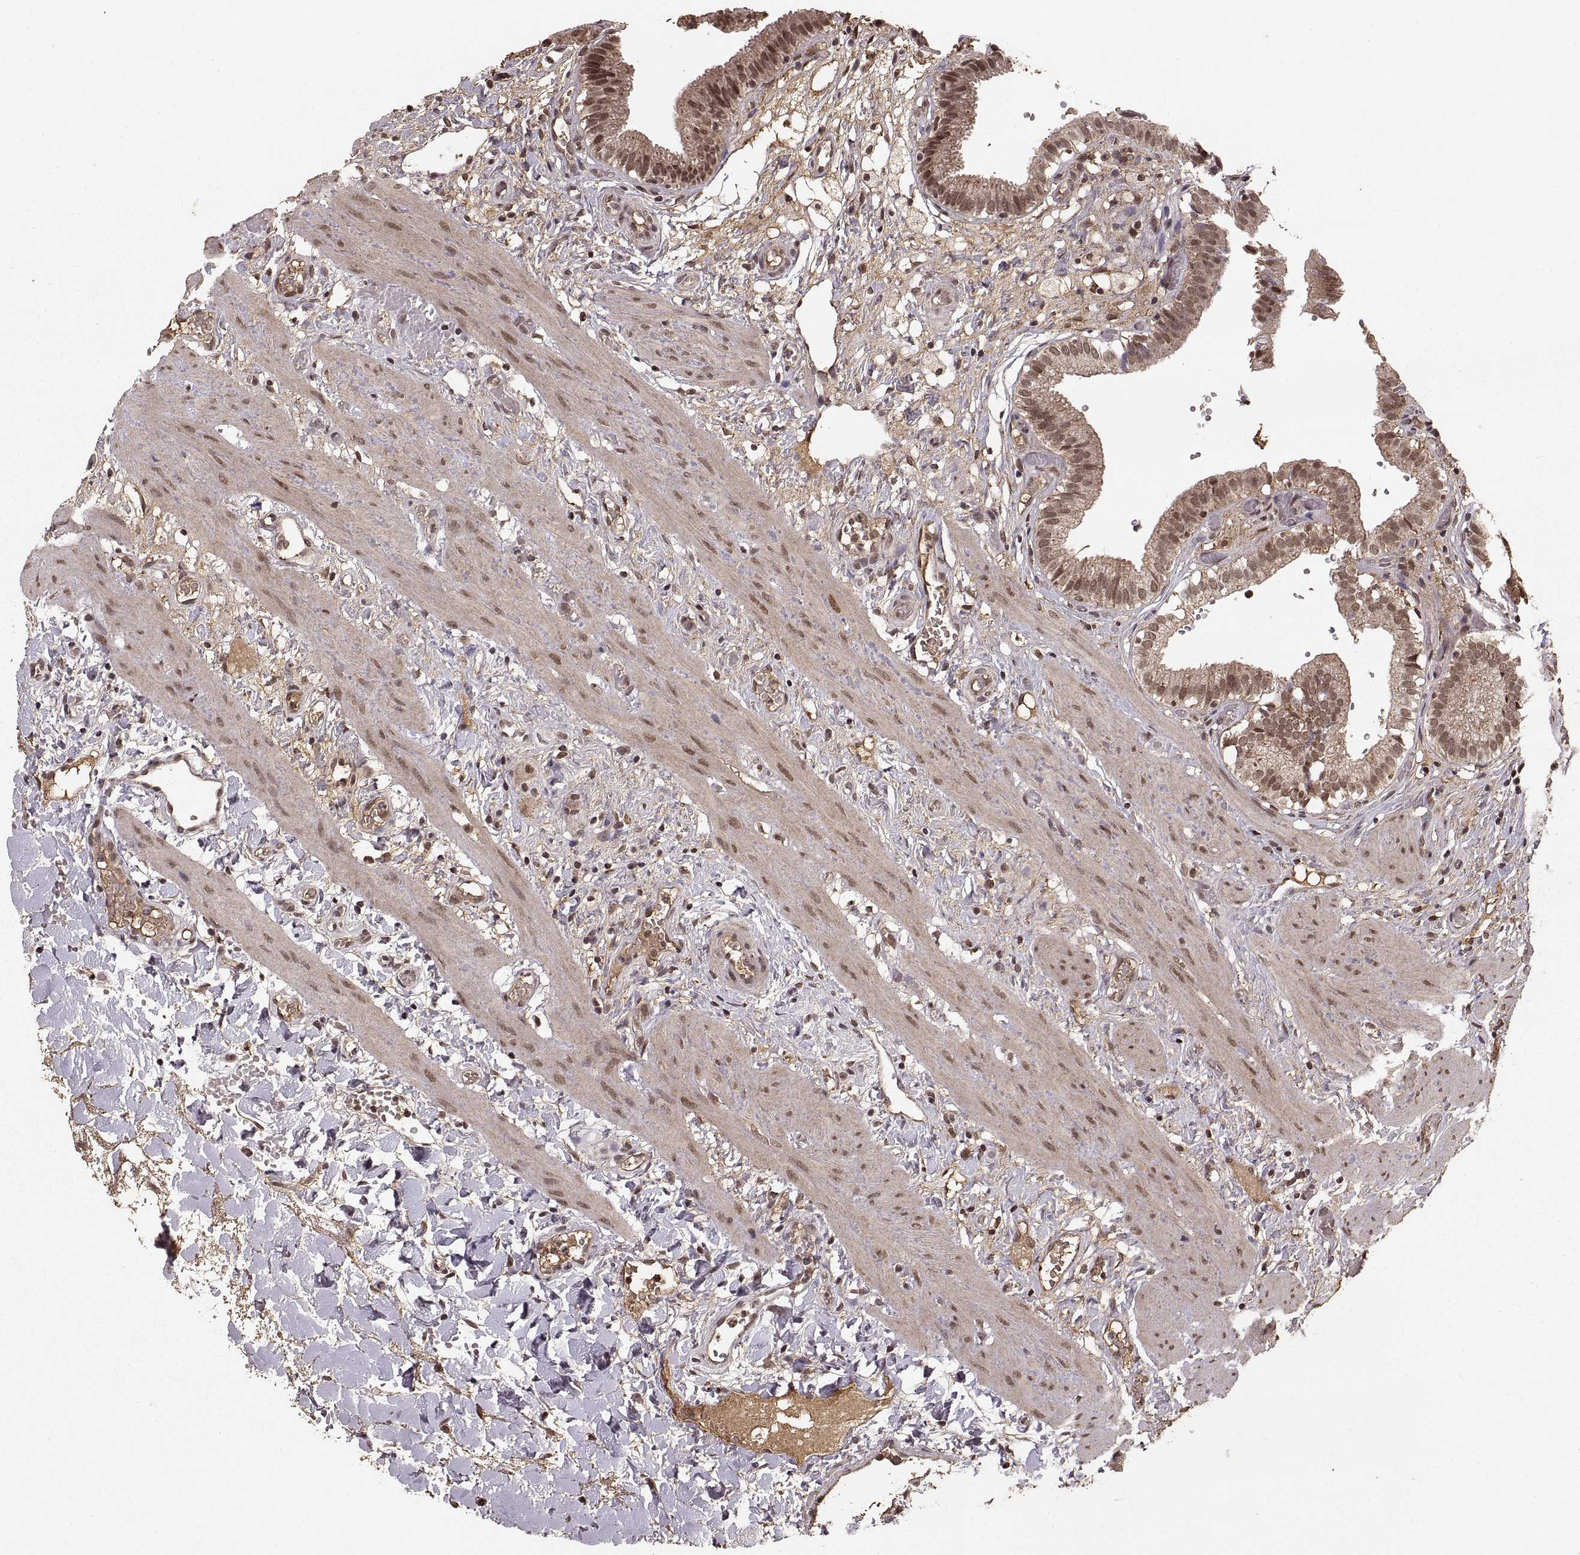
{"staining": {"intensity": "moderate", "quantity": ">75%", "location": "cytoplasmic/membranous,nuclear"}, "tissue": "gallbladder", "cell_type": "Glandular cells", "image_type": "normal", "snomed": [{"axis": "morphology", "description": "Normal tissue, NOS"}, {"axis": "topography", "description": "Gallbladder"}], "caption": "Immunohistochemical staining of unremarkable human gallbladder reveals >75% levels of moderate cytoplasmic/membranous,nuclear protein staining in about >75% of glandular cells. (DAB (3,3'-diaminobenzidine) IHC with brightfield microscopy, high magnification).", "gene": "RFT1", "patient": {"sex": "female", "age": 24}}